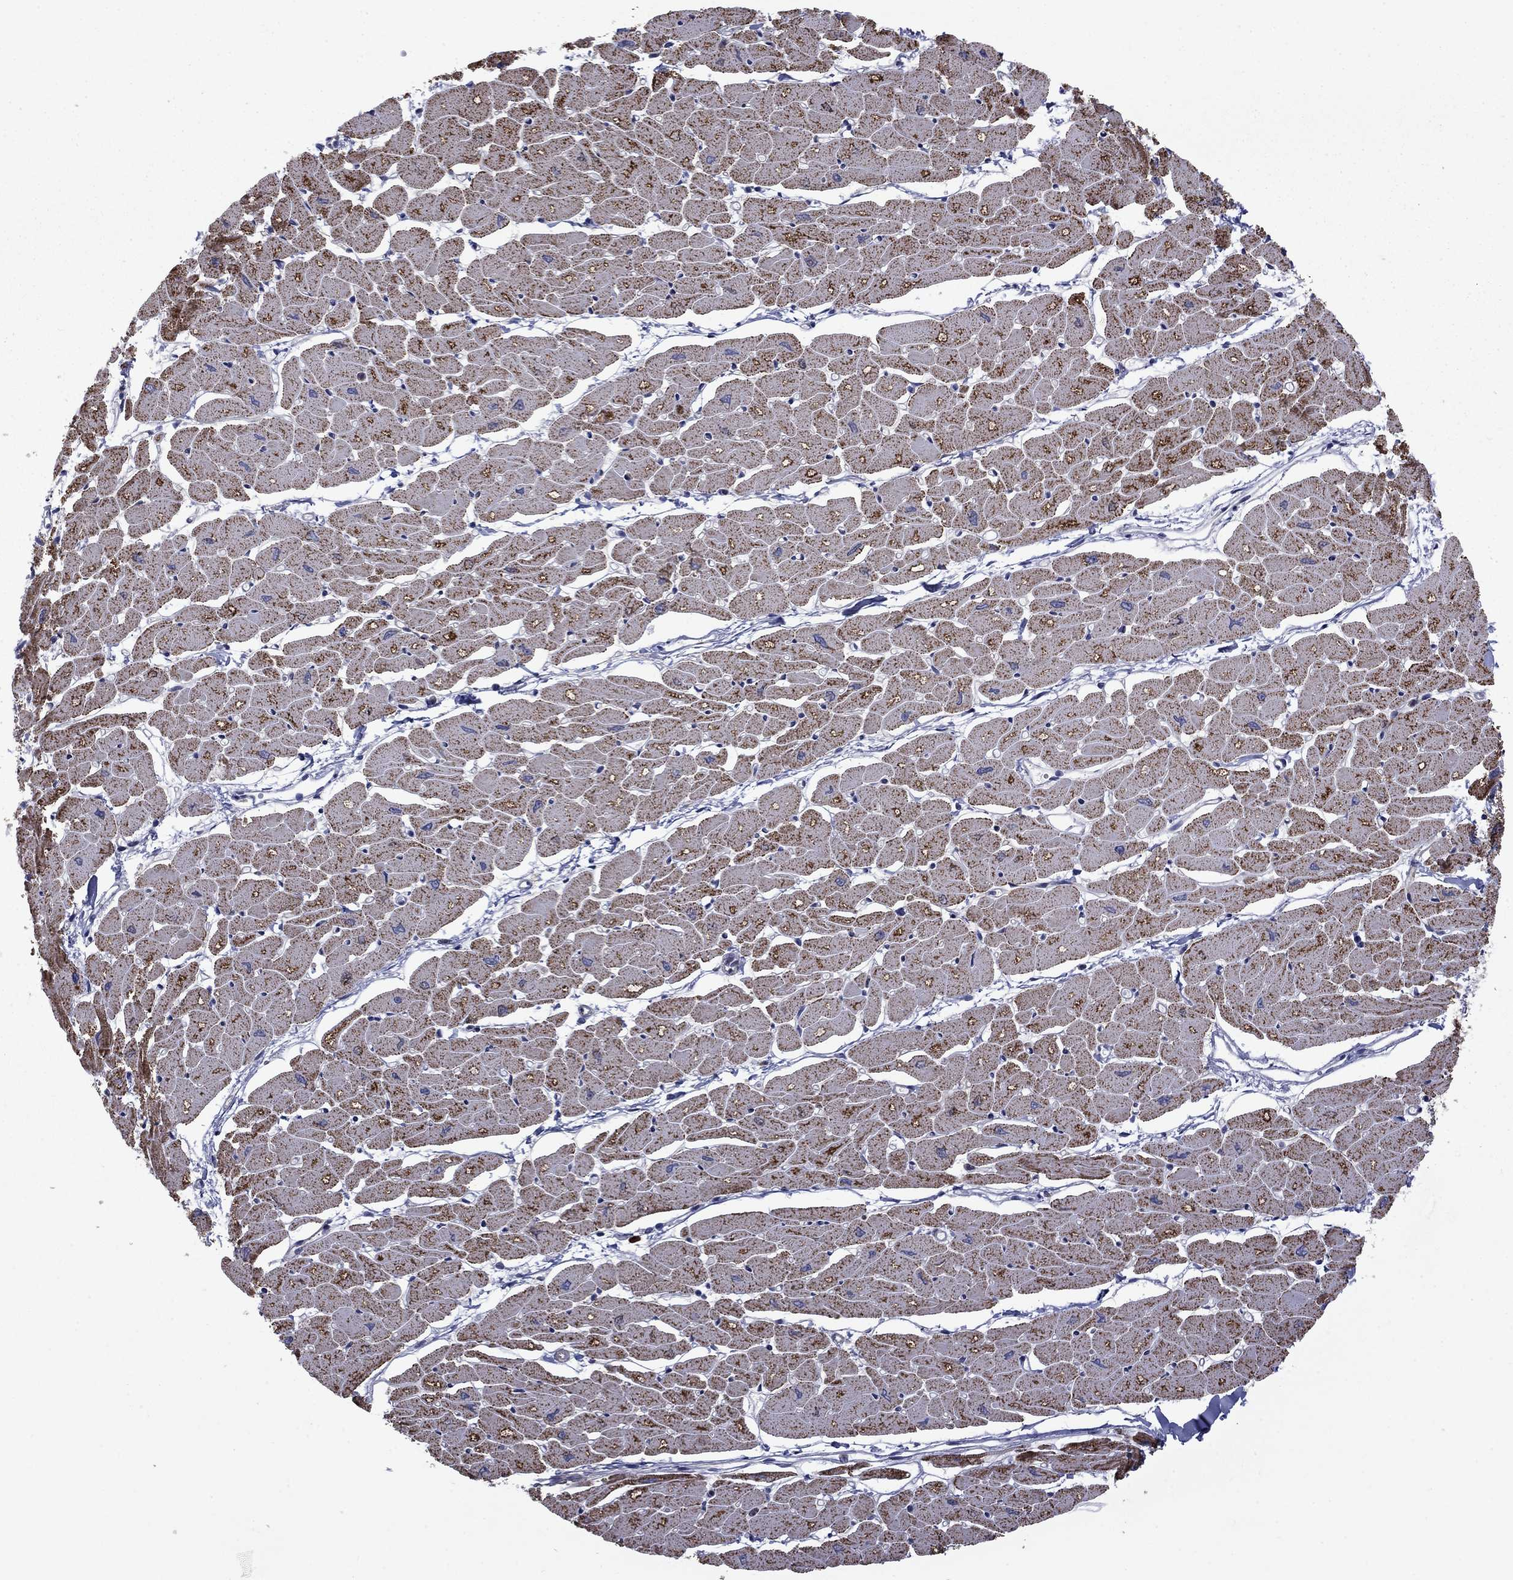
{"staining": {"intensity": "moderate", "quantity": ">75%", "location": "cytoplasmic/membranous"}, "tissue": "heart muscle", "cell_type": "Cardiomyocytes", "image_type": "normal", "snomed": [{"axis": "morphology", "description": "Normal tissue, NOS"}, {"axis": "topography", "description": "Heart"}], "caption": "IHC staining of unremarkable heart muscle, which reveals medium levels of moderate cytoplasmic/membranous expression in approximately >75% of cardiomyocytes indicating moderate cytoplasmic/membranous protein staining. The staining was performed using DAB (brown) for protein detection and nuclei were counterstained in hematoxylin (blue).", "gene": "DOP1B", "patient": {"sex": "male", "age": 57}}